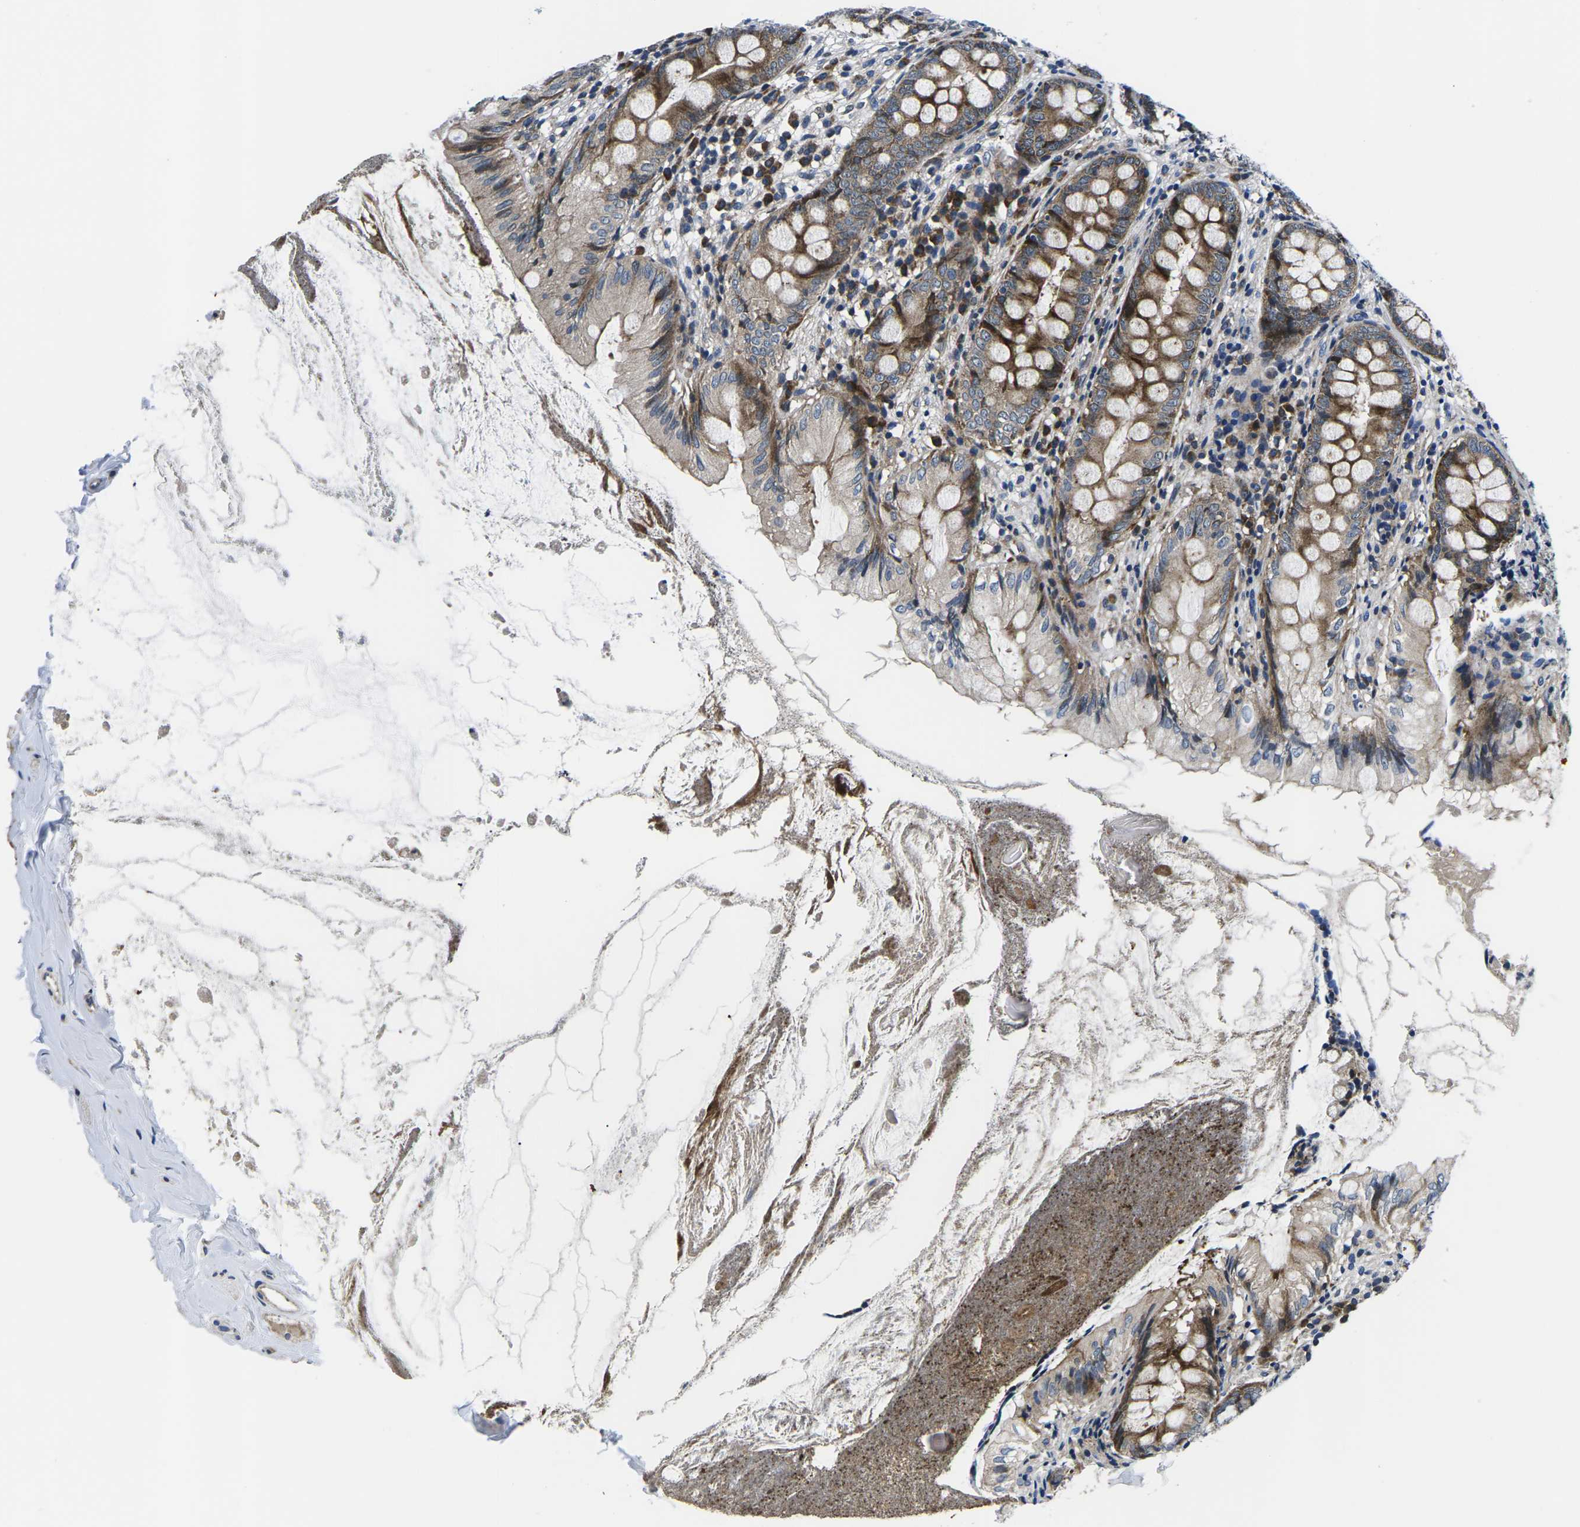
{"staining": {"intensity": "strong", "quantity": ">75%", "location": "cytoplasmic/membranous"}, "tissue": "appendix", "cell_type": "Glandular cells", "image_type": "normal", "snomed": [{"axis": "morphology", "description": "Normal tissue, NOS"}, {"axis": "topography", "description": "Appendix"}], "caption": "Immunohistochemical staining of benign human appendix displays strong cytoplasmic/membranous protein expression in approximately >75% of glandular cells. (IHC, brightfield microscopy, high magnification).", "gene": "EIF4E", "patient": {"sex": "female", "age": 77}}